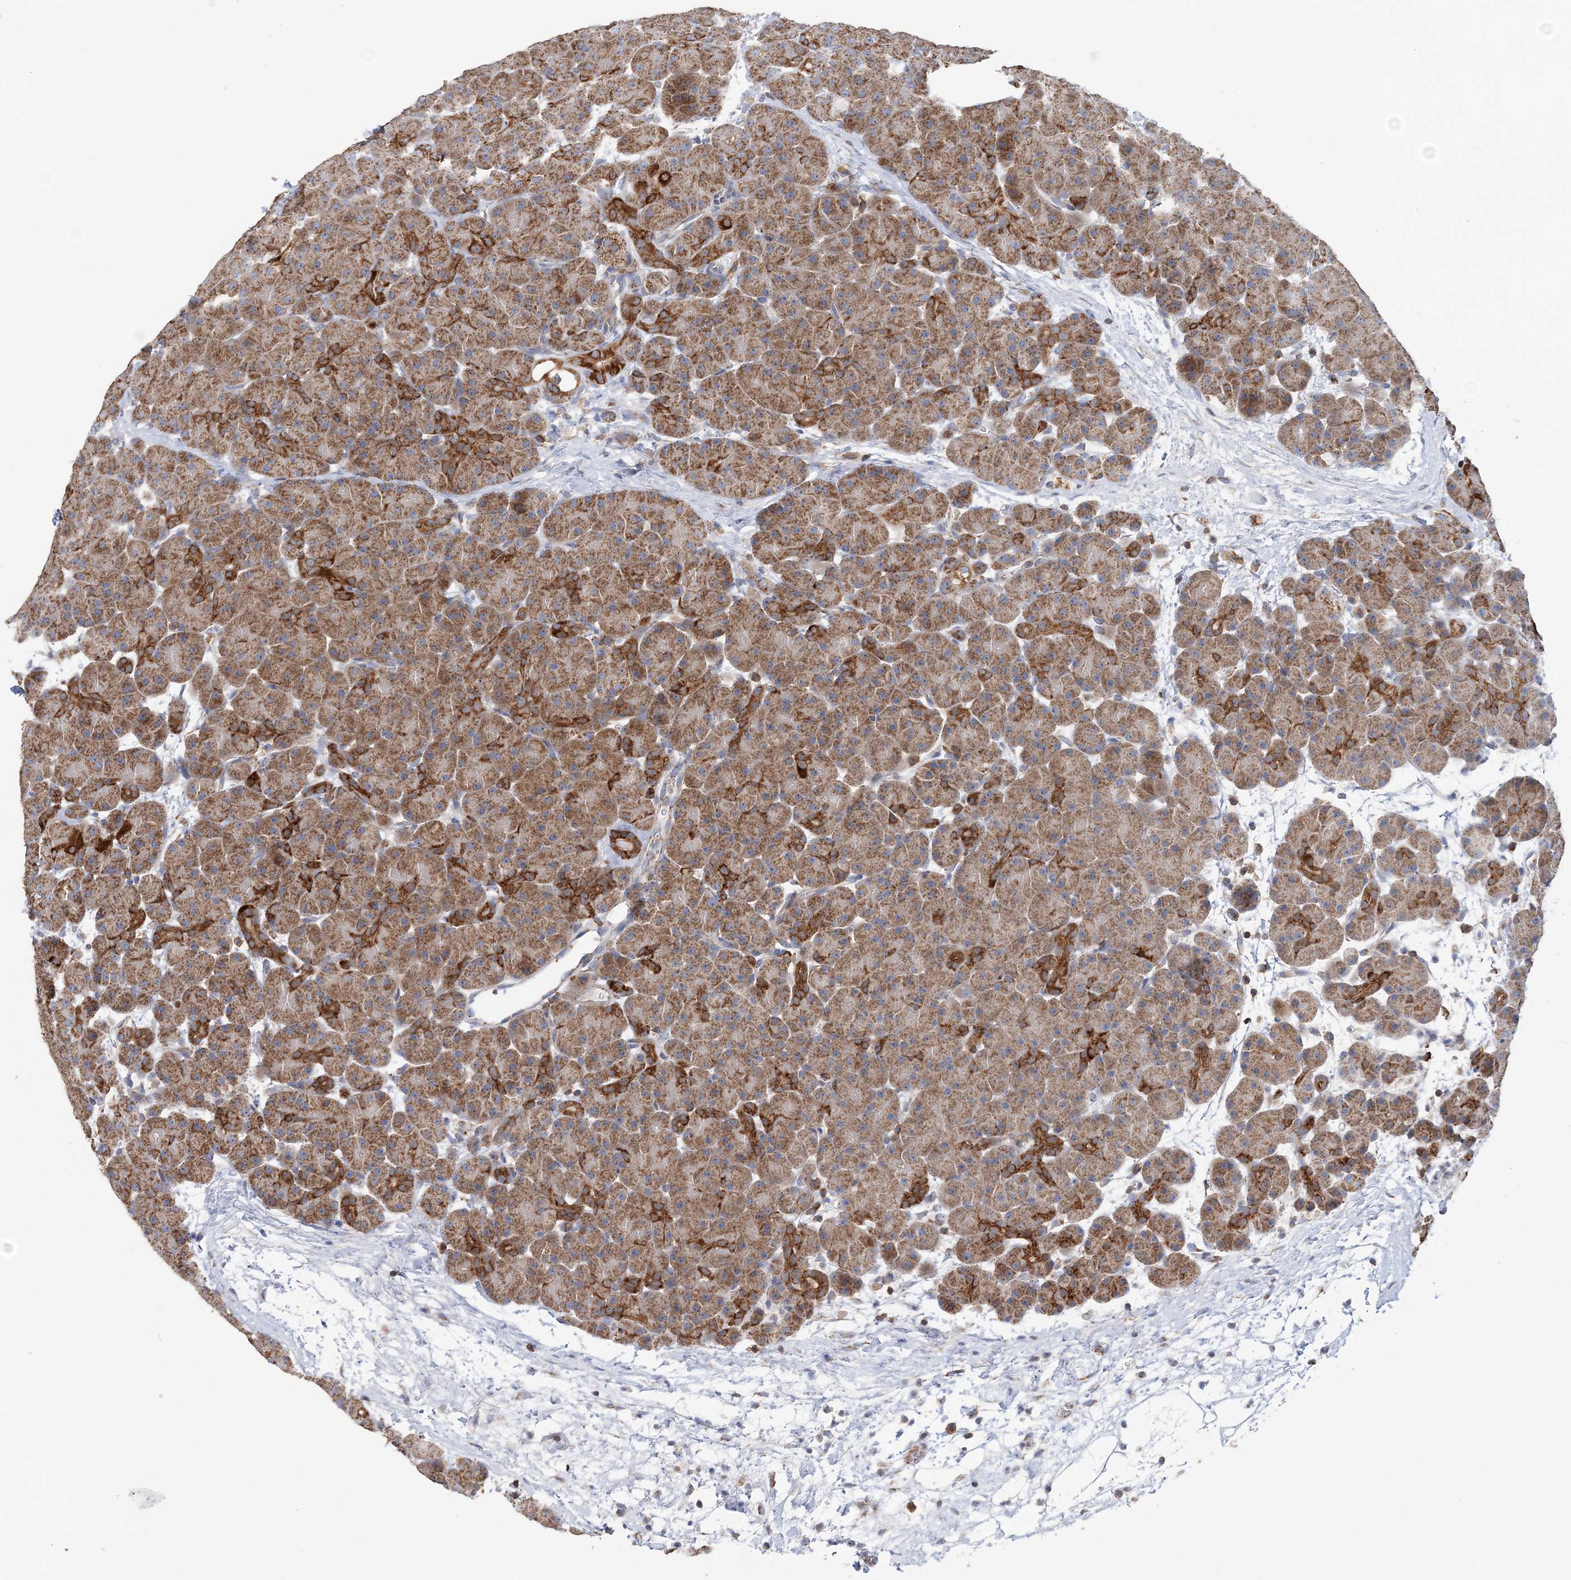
{"staining": {"intensity": "moderate", "quantity": ">75%", "location": "cytoplasmic/membranous"}, "tissue": "pancreas", "cell_type": "Exocrine glandular cells", "image_type": "normal", "snomed": [{"axis": "morphology", "description": "Normal tissue, NOS"}, {"axis": "topography", "description": "Pancreas"}], "caption": "Benign pancreas was stained to show a protein in brown. There is medium levels of moderate cytoplasmic/membranous expression in about >75% of exocrine glandular cells. The staining is performed using DAB (3,3'-diaminobenzidine) brown chromogen to label protein expression. The nuclei are counter-stained blue using hematoxylin.", "gene": "TTC32", "patient": {"sex": "male", "age": 66}}